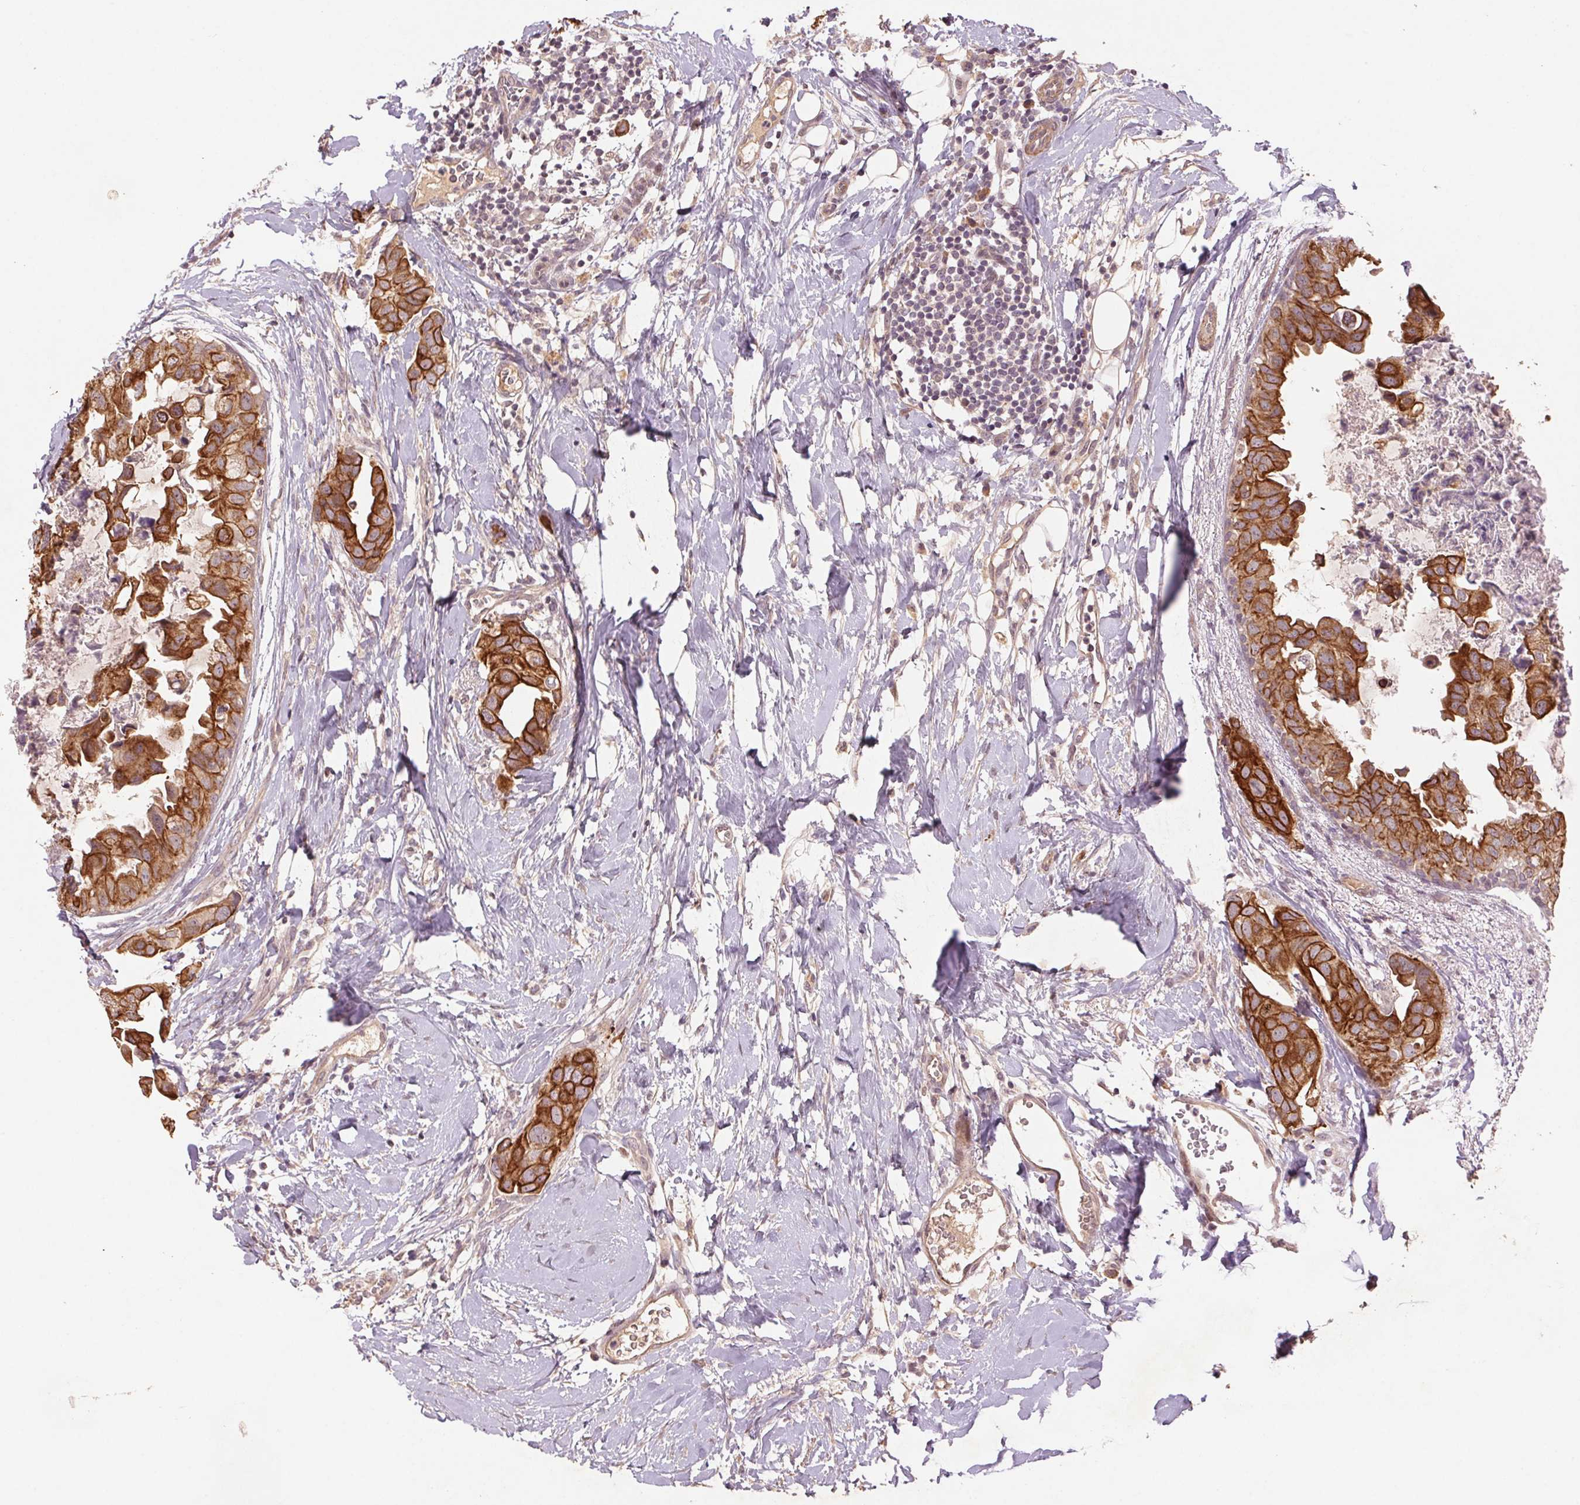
{"staining": {"intensity": "strong", "quantity": ">75%", "location": "cytoplasmic/membranous"}, "tissue": "breast cancer", "cell_type": "Tumor cells", "image_type": "cancer", "snomed": [{"axis": "morphology", "description": "Normal tissue, NOS"}, {"axis": "morphology", "description": "Duct carcinoma"}, {"axis": "topography", "description": "Breast"}], "caption": "There is high levels of strong cytoplasmic/membranous positivity in tumor cells of invasive ductal carcinoma (breast), as demonstrated by immunohistochemical staining (brown color).", "gene": "SMLR1", "patient": {"sex": "female", "age": 40}}